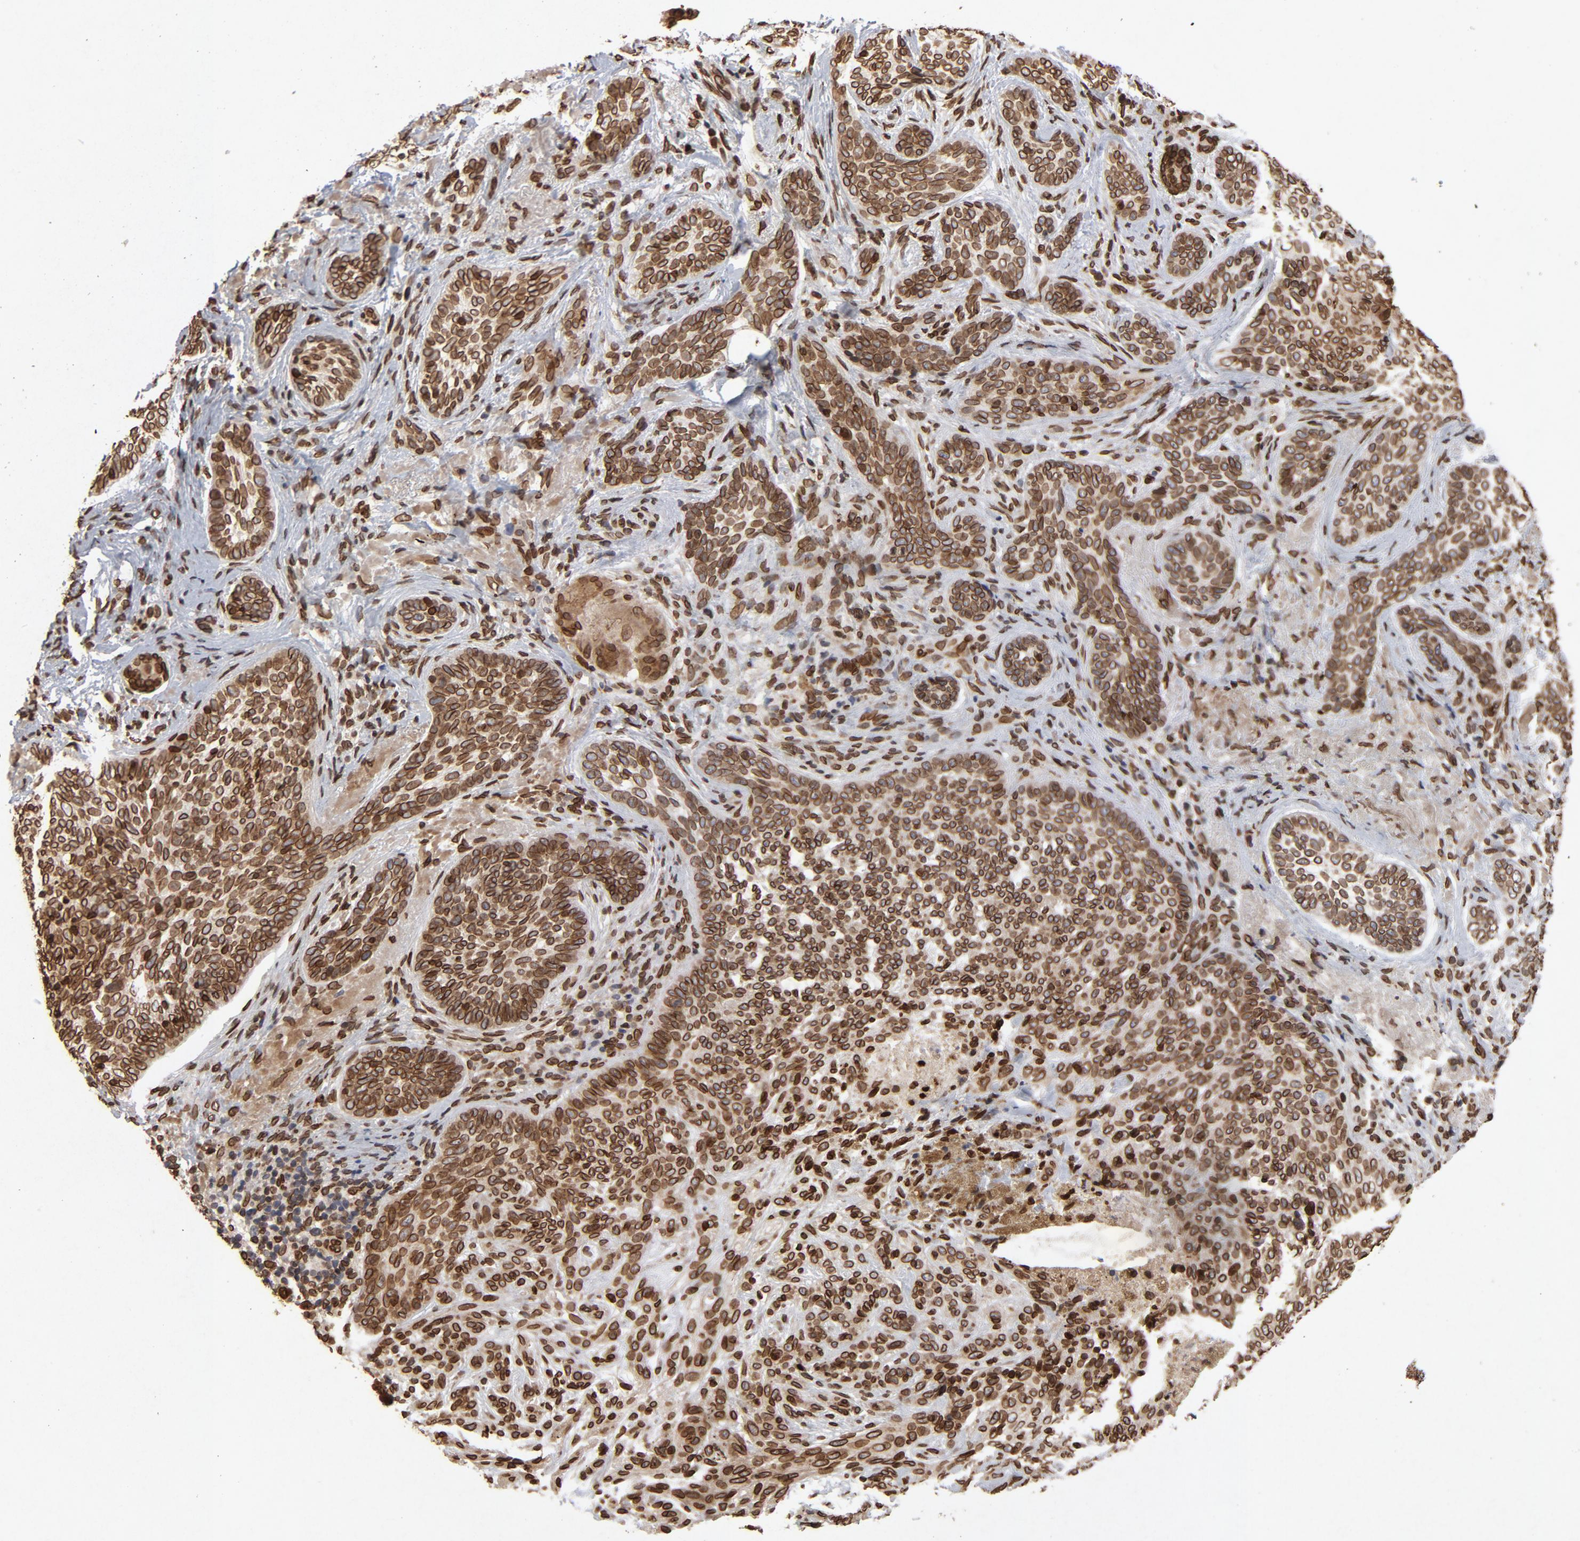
{"staining": {"intensity": "strong", "quantity": ">75%", "location": "cytoplasmic/membranous,nuclear"}, "tissue": "skin cancer", "cell_type": "Tumor cells", "image_type": "cancer", "snomed": [{"axis": "morphology", "description": "Basal cell carcinoma"}, {"axis": "topography", "description": "Skin"}], "caption": "Immunohistochemistry (IHC) (DAB) staining of human skin basal cell carcinoma demonstrates strong cytoplasmic/membranous and nuclear protein staining in approximately >75% of tumor cells.", "gene": "LMNA", "patient": {"sex": "male", "age": 91}}